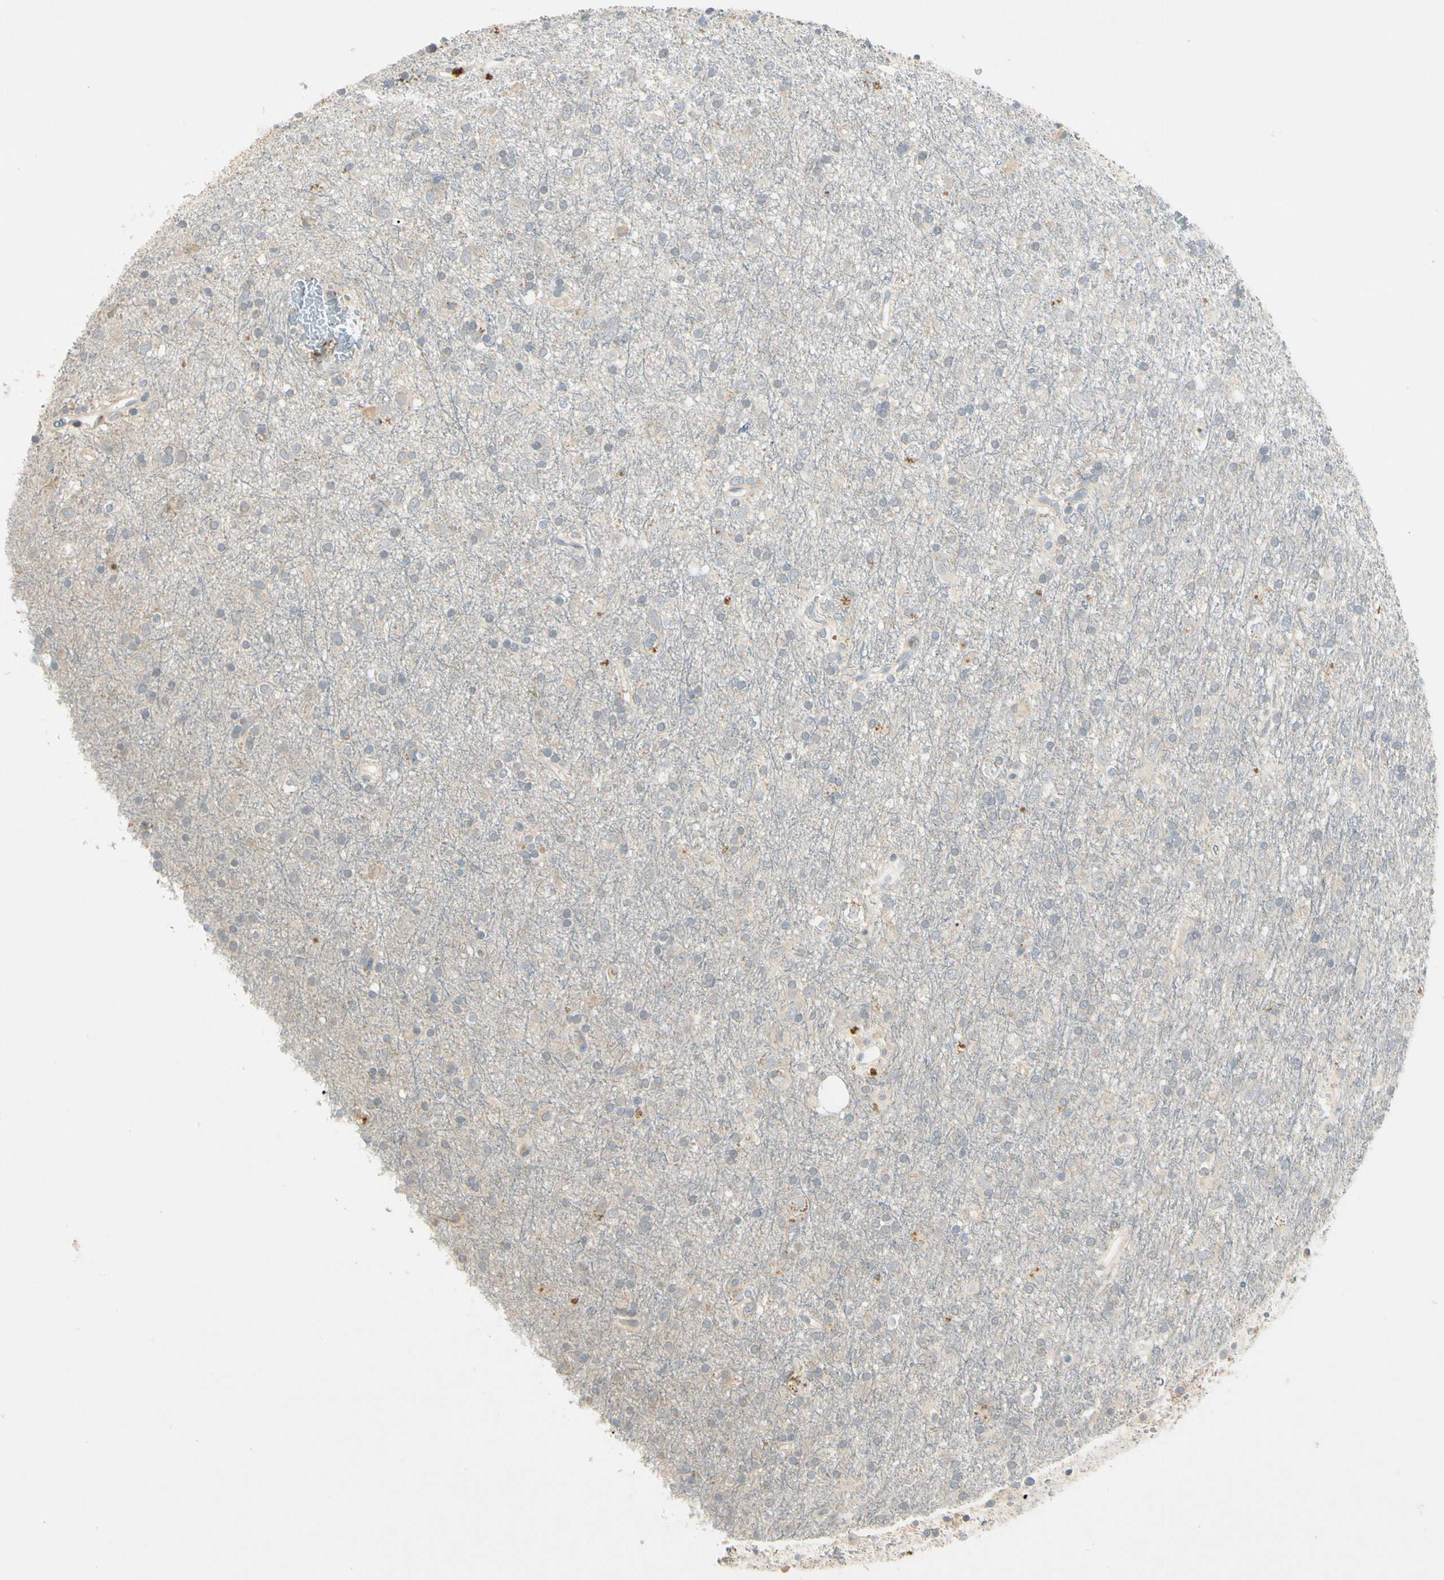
{"staining": {"intensity": "negative", "quantity": "none", "location": "none"}, "tissue": "glioma", "cell_type": "Tumor cells", "image_type": "cancer", "snomed": [{"axis": "morphology", "description": "Glioma, malignant, Low grade"}, {"axis": "topography", "description": "Brain"}], "caption": "High power microscopy micrograph of an IHC histopathology image of glioma, revealing no significant positivity in tumor cells.", "gene": "PRSS21", "patient": {"sex": "male", "age": 77}}